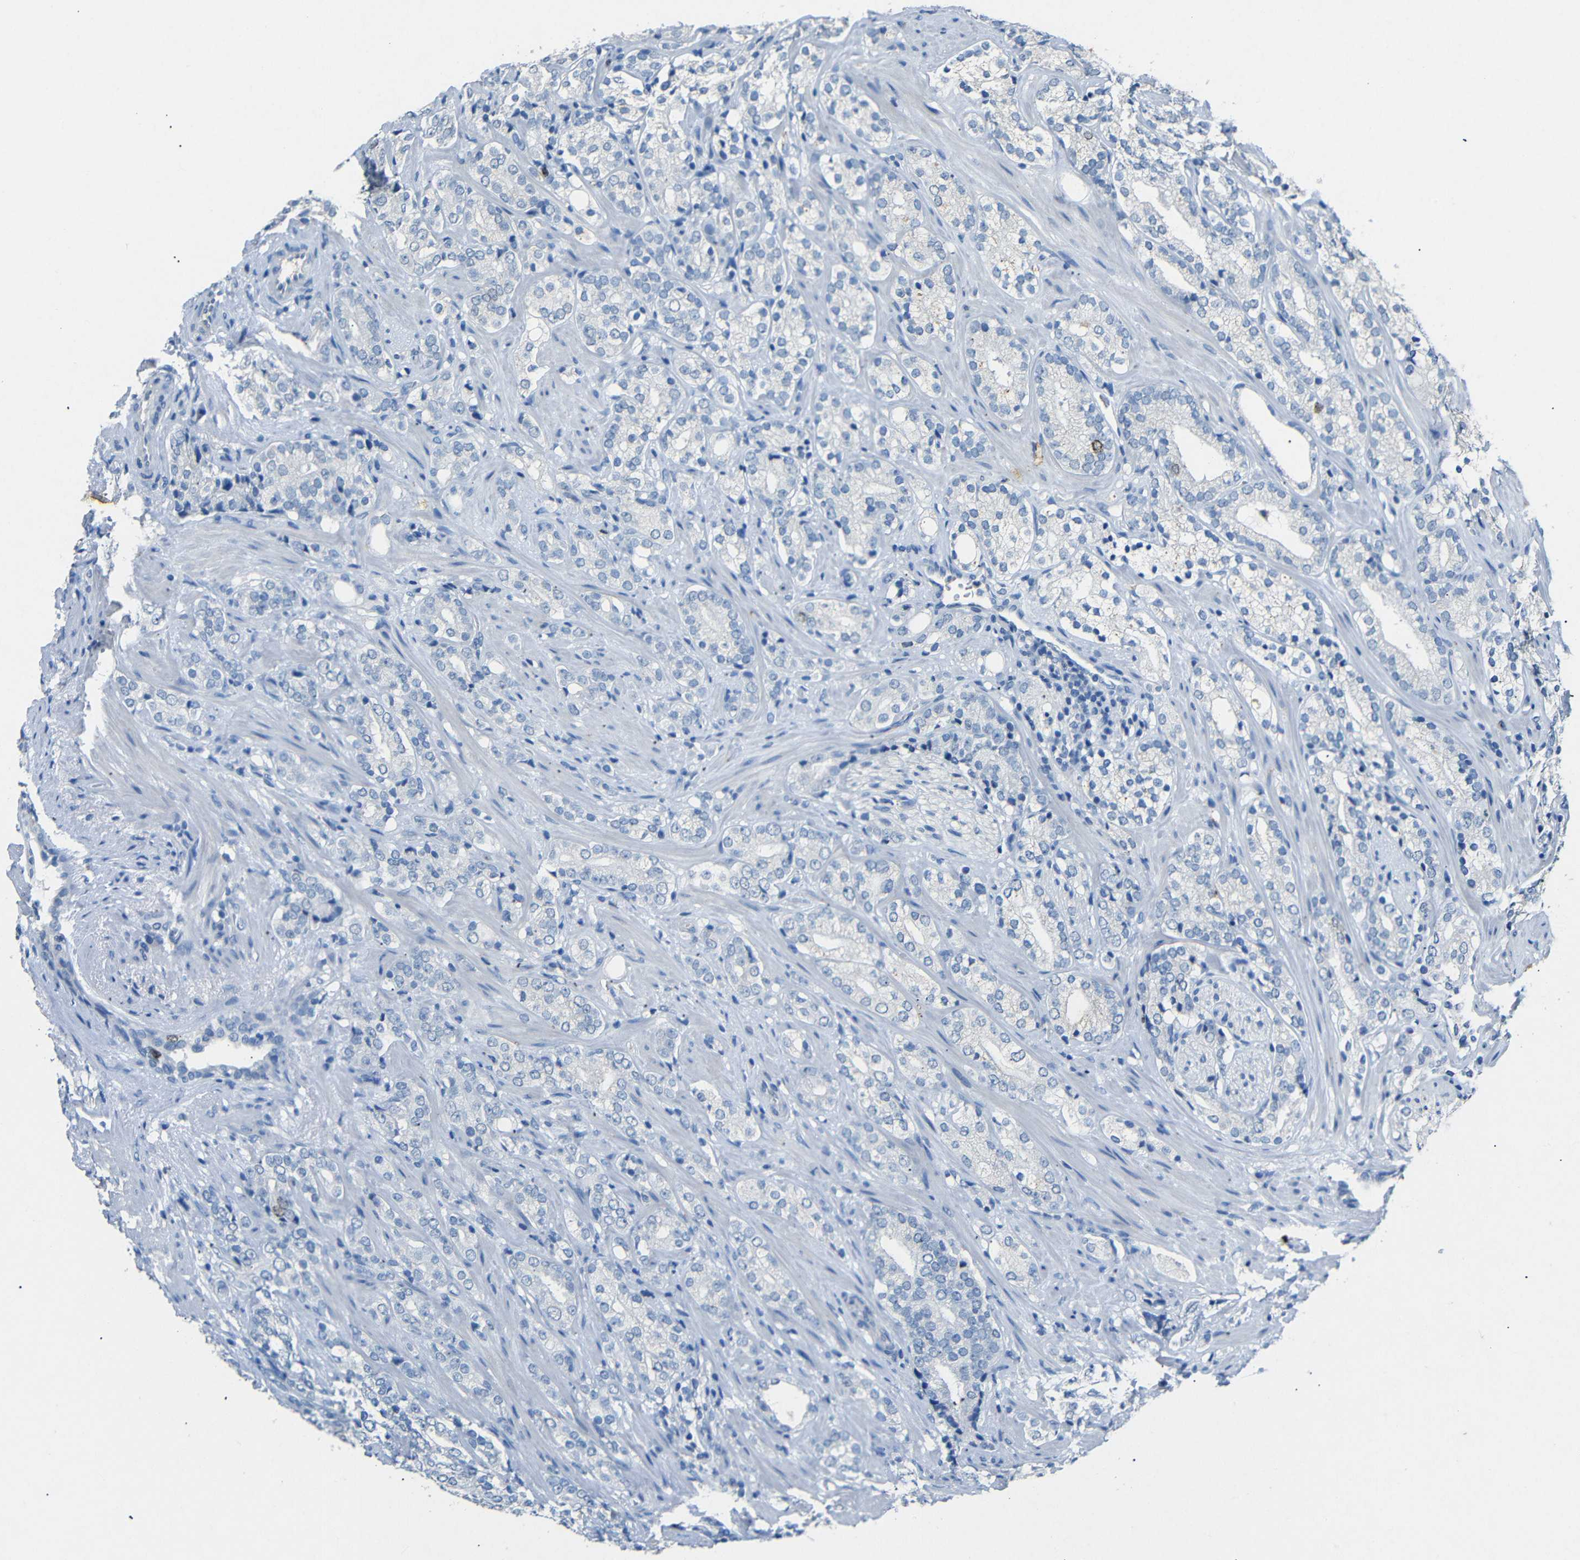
{"staining": {"intensity": "weak", "quantity": "<25%", "location": "nuclear"}, "tissue": "prostate cancer", "cell_type": "Tumor cells", "image_type": "cancer", "snomed": [{"axis": "morphology", "description": "Adenocarcinoma, High grade"}, {"axis": "topography", "description": "Prostate"}], "caption": "Prostate adenocarcinoma (high-grade) was stained to show a protein in brown. There is no significant staining in tumor cells.", "gene": "INCENP", "patient": {"sex": "male", "age": 71}}